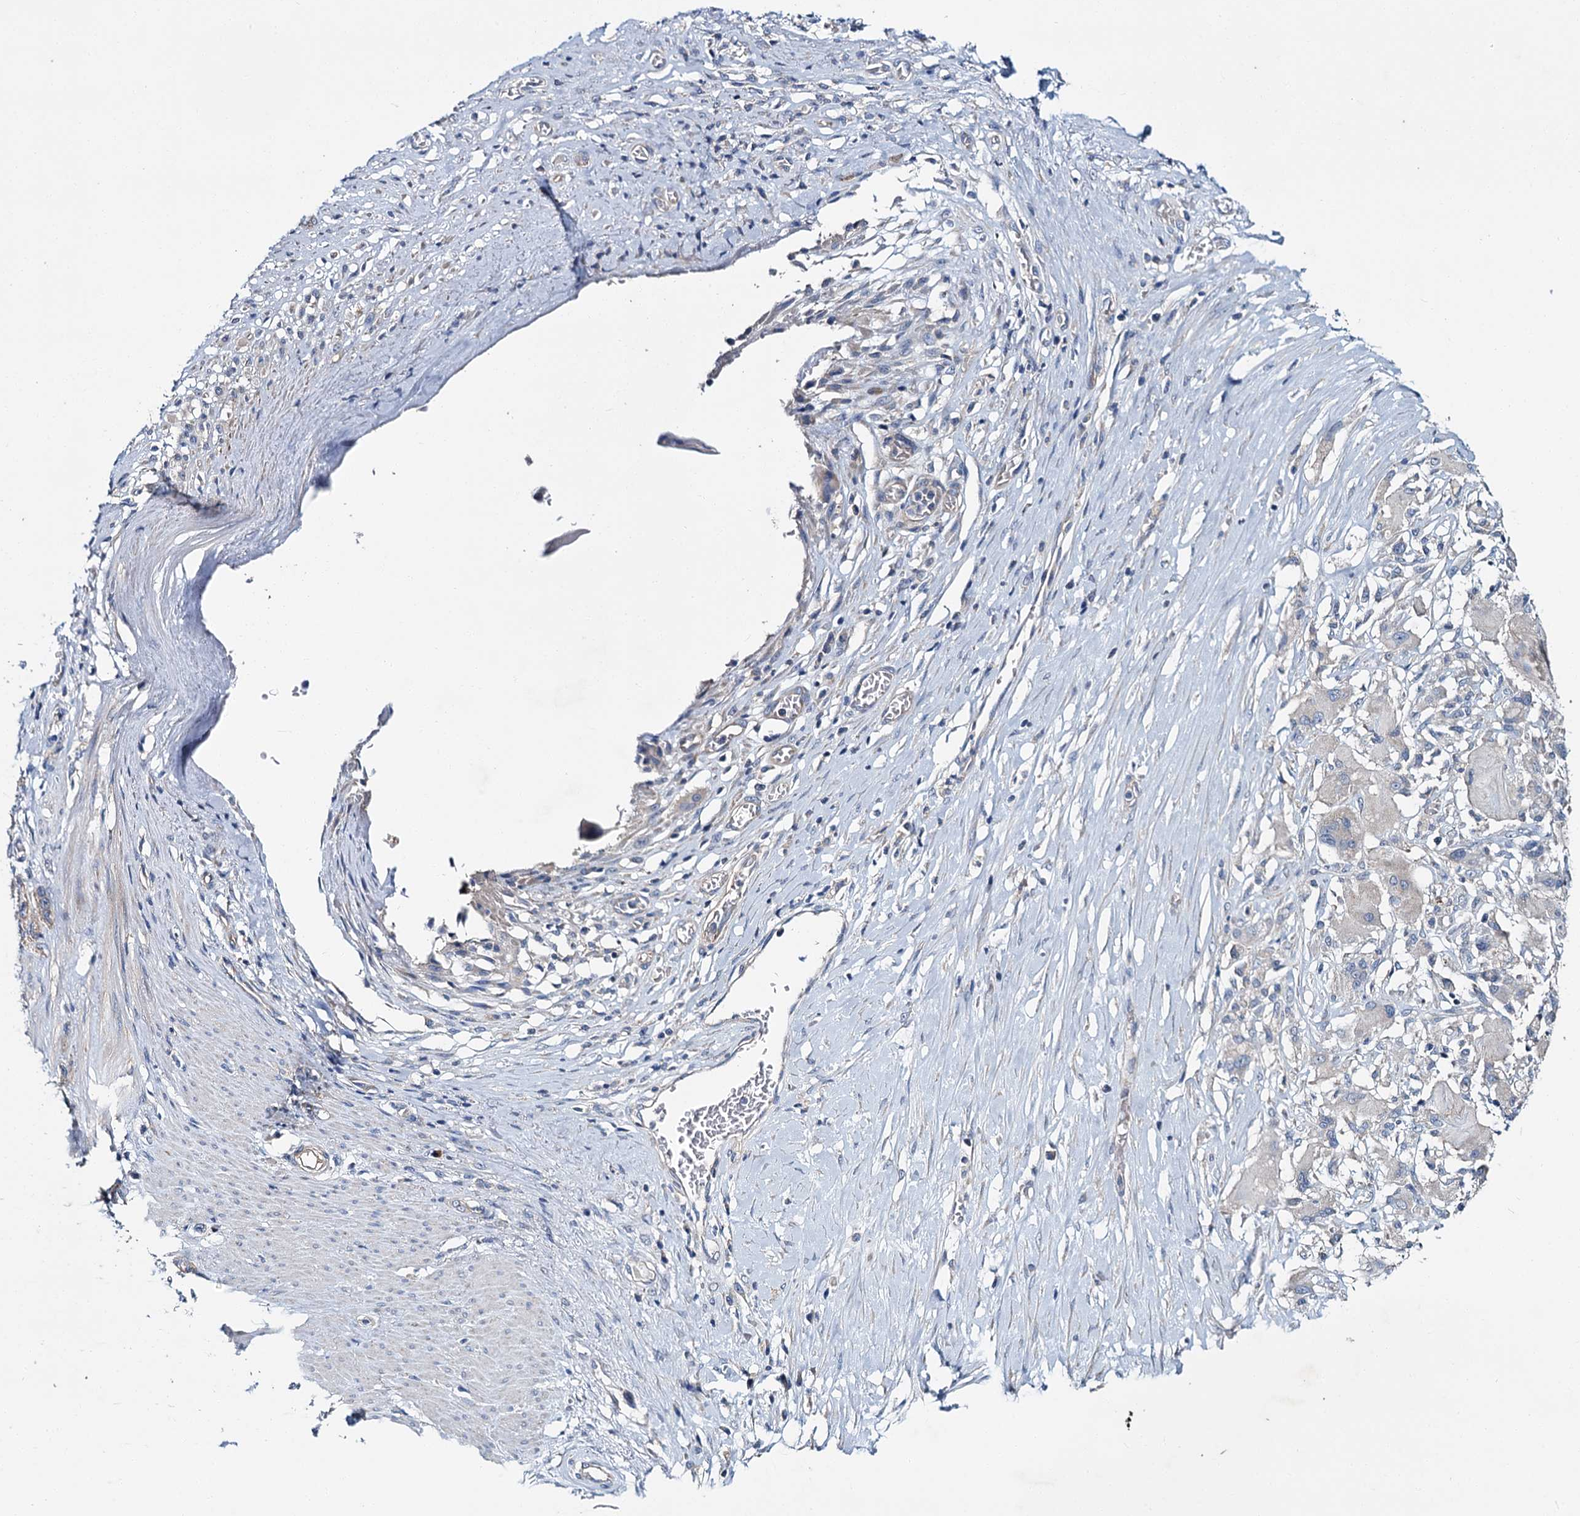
{"staining": {"intensity": "weak", "quantity": "25%-75%", "location": "cytoplasmic/membranous"}, "tissue": "stomach cancer", "cell_type": "Tumor cells", "image_type": "cancer", "snomed": [{"axis": "morphology", "description": "Adenocarcinoma, NOS"}, {"axis": "morphology", "description": "Adenocarcinoma, High grade"}, {"axis": "topography", "description": "Stomach, upper"}, {"axis": "topography", "description": "Stomach, lower"}], "caption": "Stomach cancer (adenocarcinoma) tissue shows weak cytoplasmic/membranous staining in approximately 25%-75% of tumor cells", "gene": "CEP295", "patient": {"sex": "female", "age": 65}}